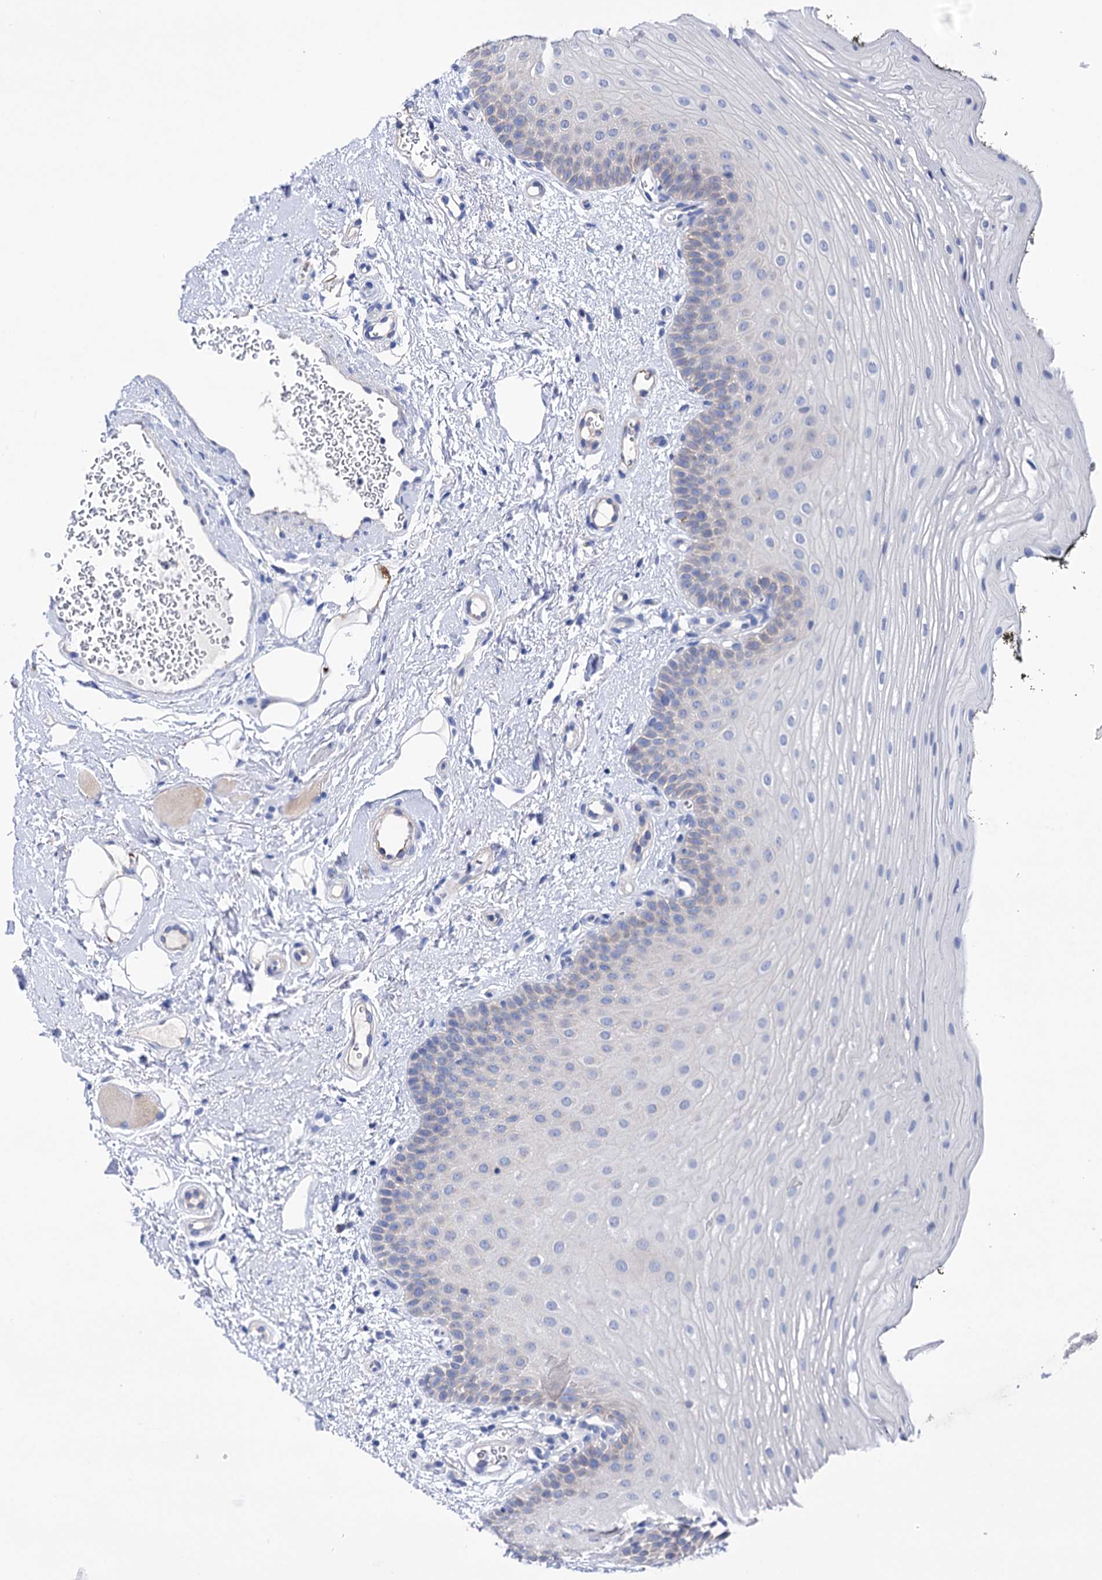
{"staining": {"intensity": "weak", "quantity": "25%-75%", "location": "cytoplasmic/membranous"}, "tissue": "oral mucosa", "cell_type": "Squamous epithelial cells", "image_type": "normal", "snomed": [{"axis": "morphology", "description": "No evidence of malignacy"}, {"axis": "topography", "description": "Oral tissue"}, {"axis": "topography", "description": "Head-Neck"}], "caption": "Immunohistochemistry (IHC) (DAB (3,3'-diaminobenzidine)) staining of normal human oral mucosa displays weak cytoplasmic/membranous protein expression in approximately 25%-75% of squamous epithelial cells. The protein is shown in brown color, while the nuclei are stained blue.", "gene": "BBS4", "patient": {"sex": "male", "age": 68}}